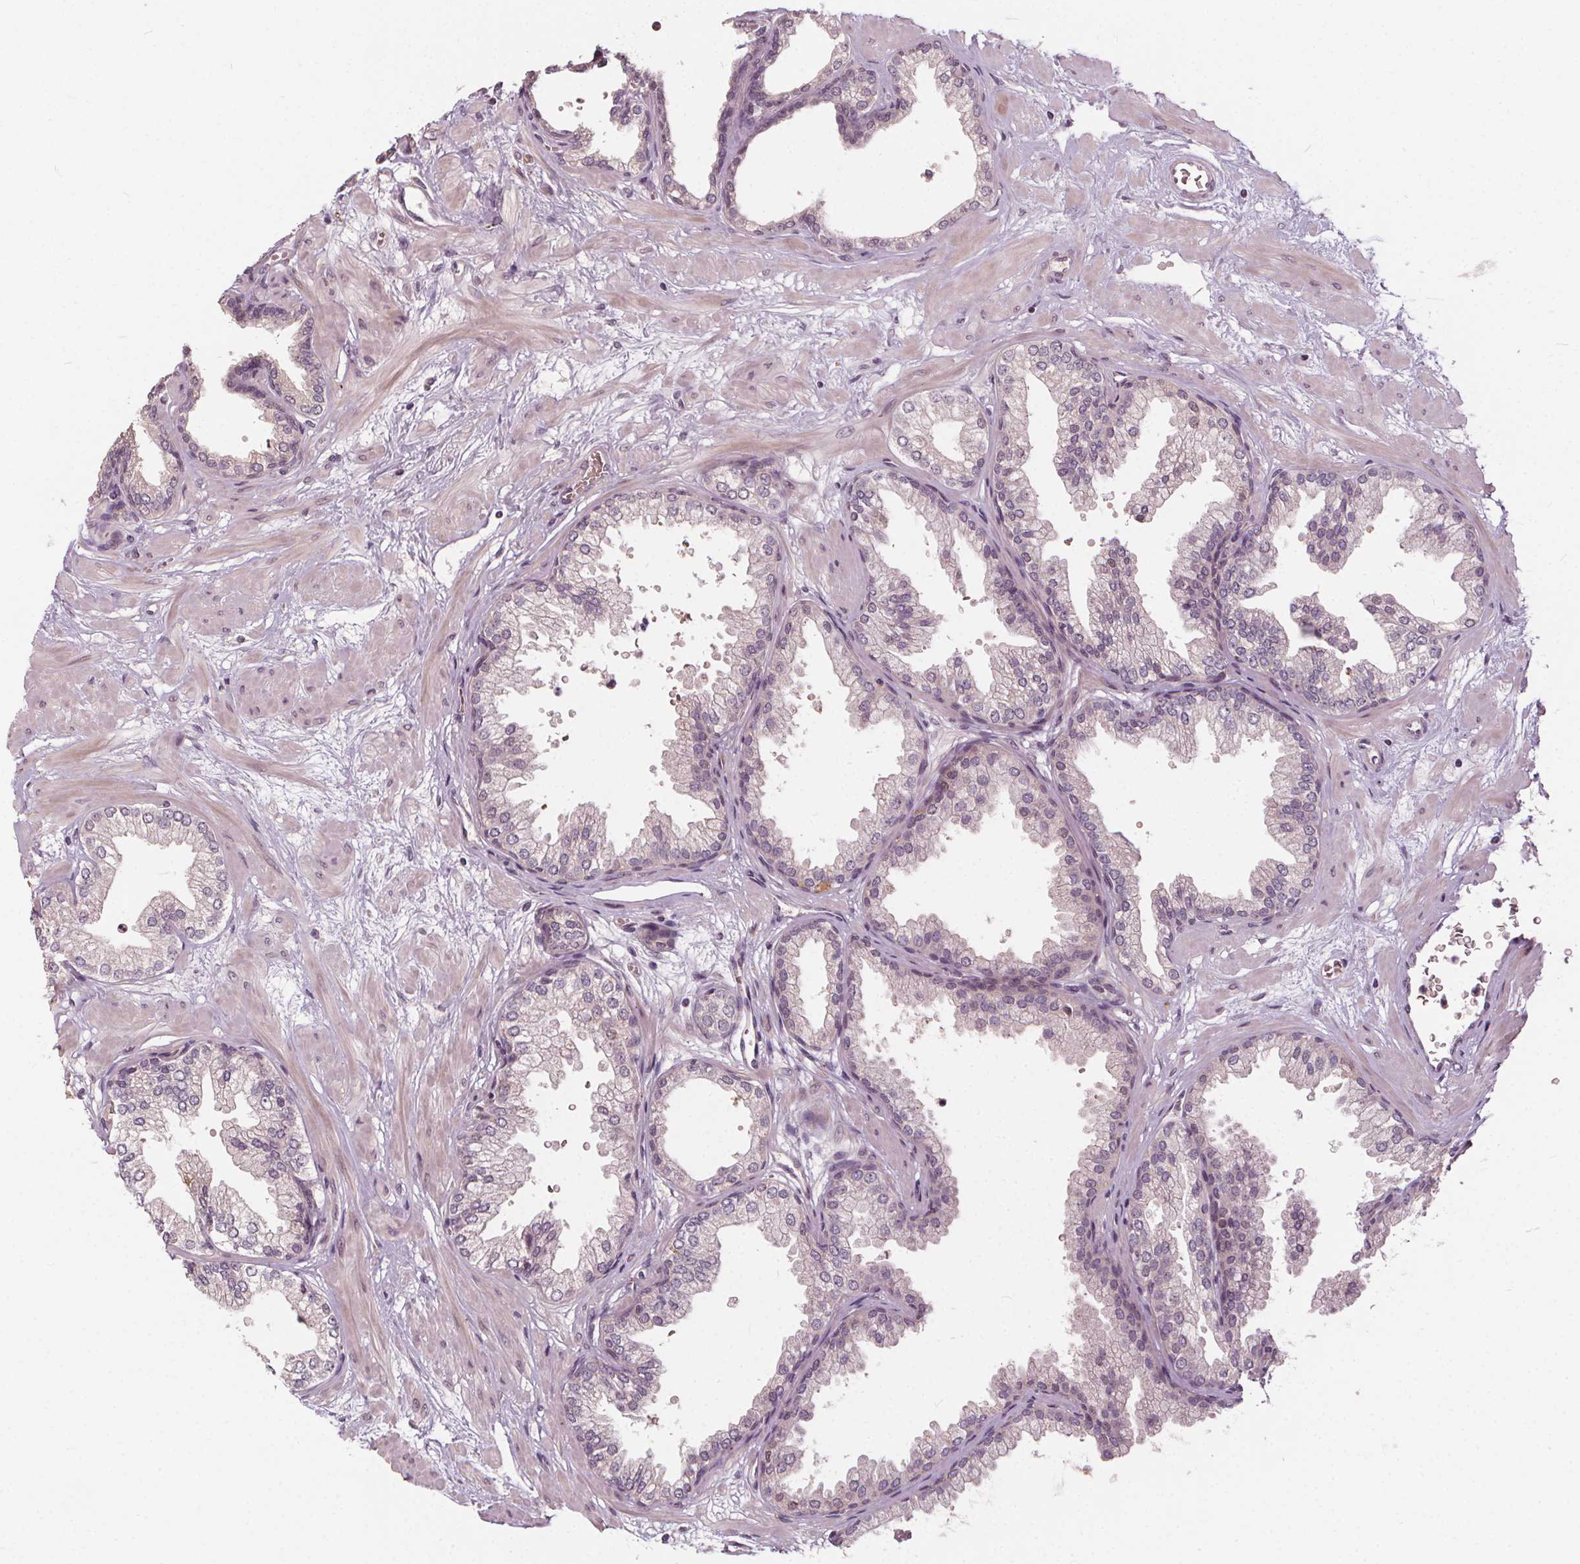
{"staining": {"intensity": "negative", "quantity": "none", "location": "none"}, "tissue": "prostate", "cell_type": "Glandular cells", "image_type": "normal", "snomed": [{"axis": "morphology", "description": "Normal tissue, NOS"}, {"axis": "topography", "description": "Prostate"}], "caption": "Protein analysis of normal prostate reveals no significant expression in glandular cells. (Brightfield microscopy of DAB (3,3'-diaminobenzidine) immunohistochemistry at high magnification).", "gene": "IPO13", "patient": {"sex": "male", "age": 37}}